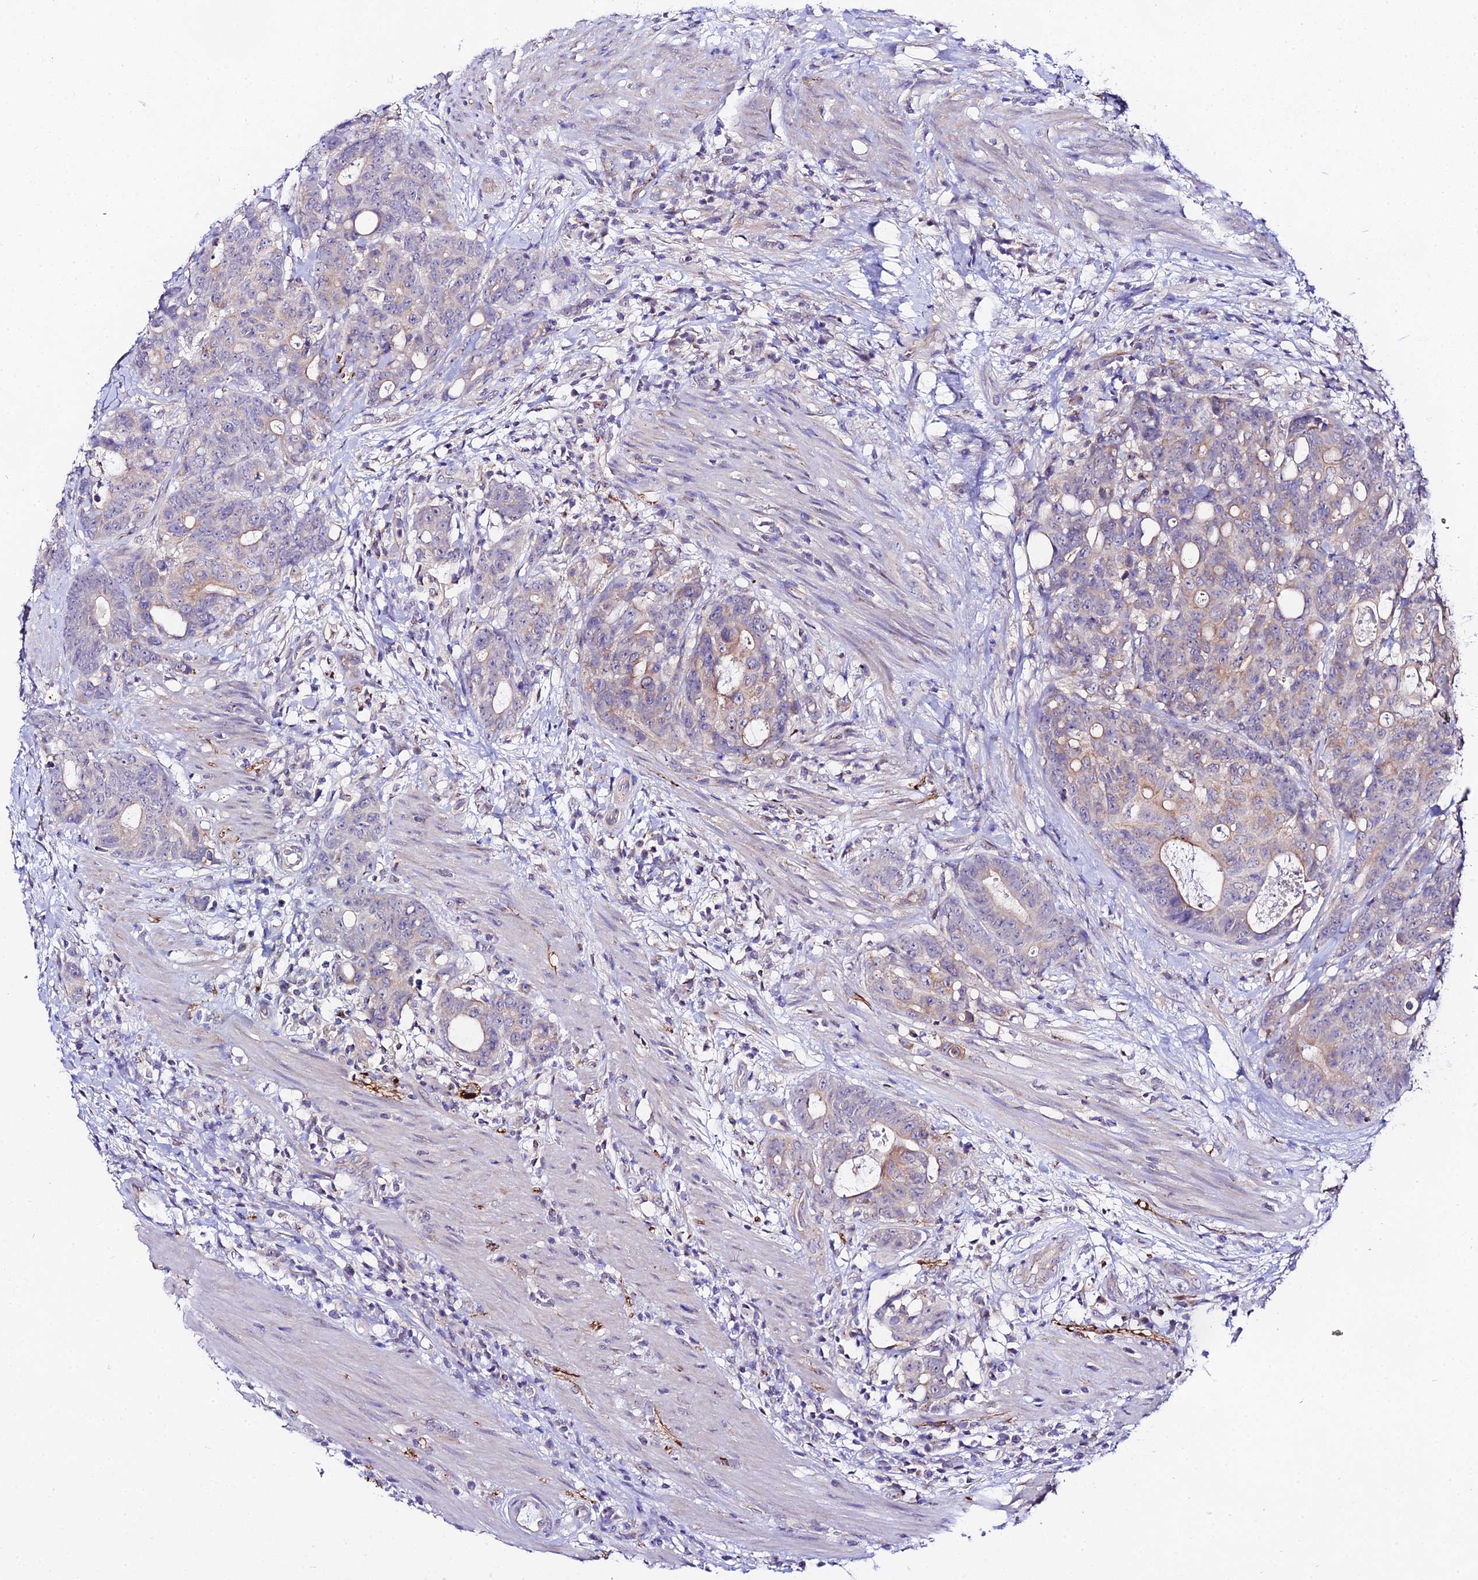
{"staining": {"intensity": "moderate", "quantity": "<25%", "location": "cytoplasmic/membranous"}, "tissue": "colorectal cancer", "cell_type": "Tumor cells", "image_type": "cancer", "snomed": [{"axis": "morphology", "description": "Adenocarcinoma, NOS"}, {"axis": "topography", "description": "Colon"}], "caption": "IHC of human colorectal cancer demonstrates low levels of moderate cytoplasmic/membranous positivity in approximately <25% of tumor cells. (DAB IHC, brown staining for protein, blue staining for nuclei).", "gene": "ATG16L2", "patient": {"sex": "female", "age": 82}}